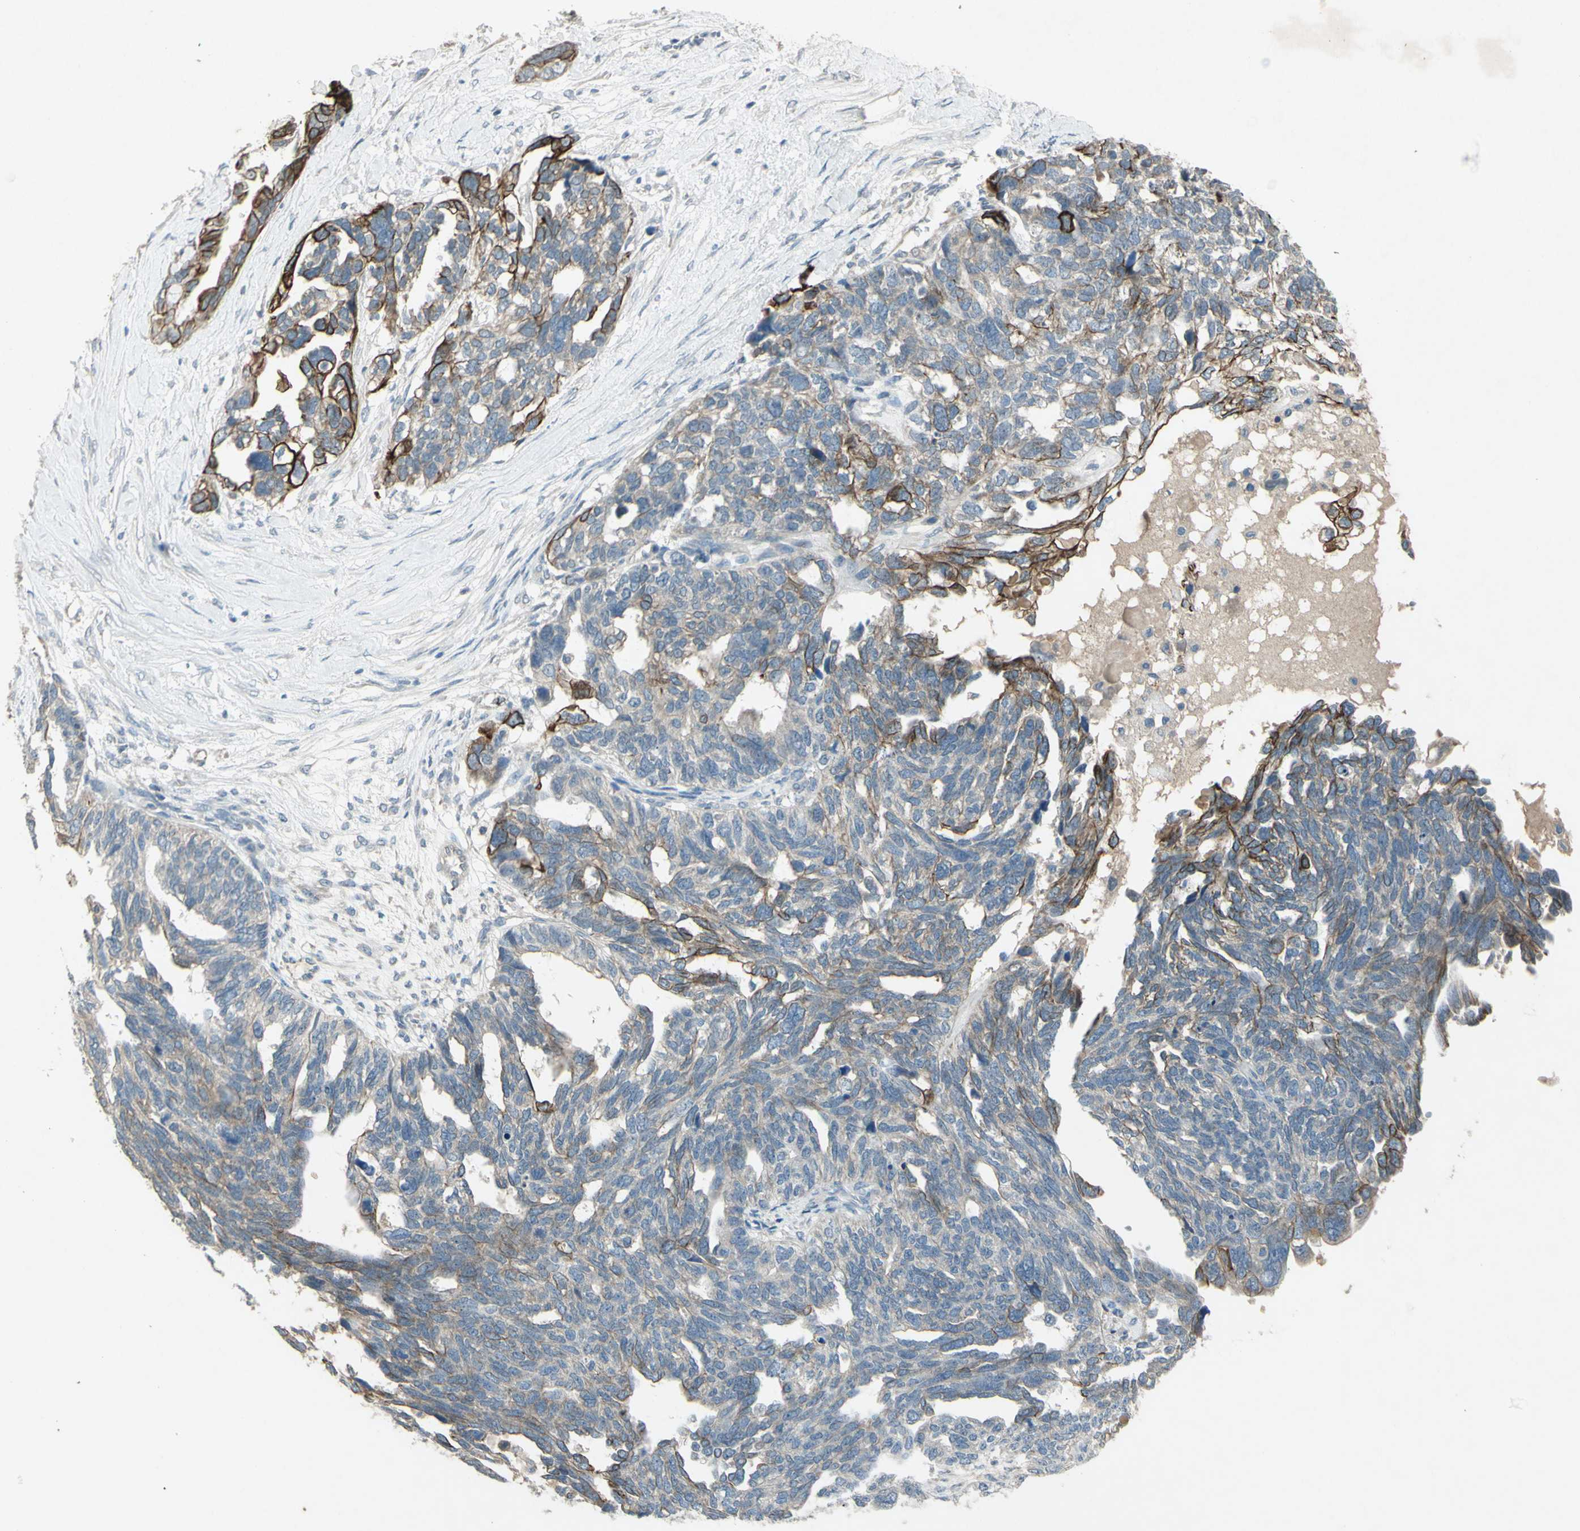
{"staining": {"intensity": "strong", "quantity": "<25%", "location": "cytoplasmic/membranous"}, "tissue": "ovarian cancer", "cell_type": "Tumor cells", "image_type": "cancer", "snomed": [{"axis": "morphology", "description": "Cystadenocarcinoma, serous, NOS"}, {"axis": "topography", "description": "Ovary"}], "caption": "Immunohistochemical staining of ovarian cancer (serous cystadenocarcinoma) demonstrates medium levels of strong cytoplasmic/membranous staining in about <25% of tumor cells.", "gene": "TIMM21", "patient": {"sex": "female", "age": 79}}